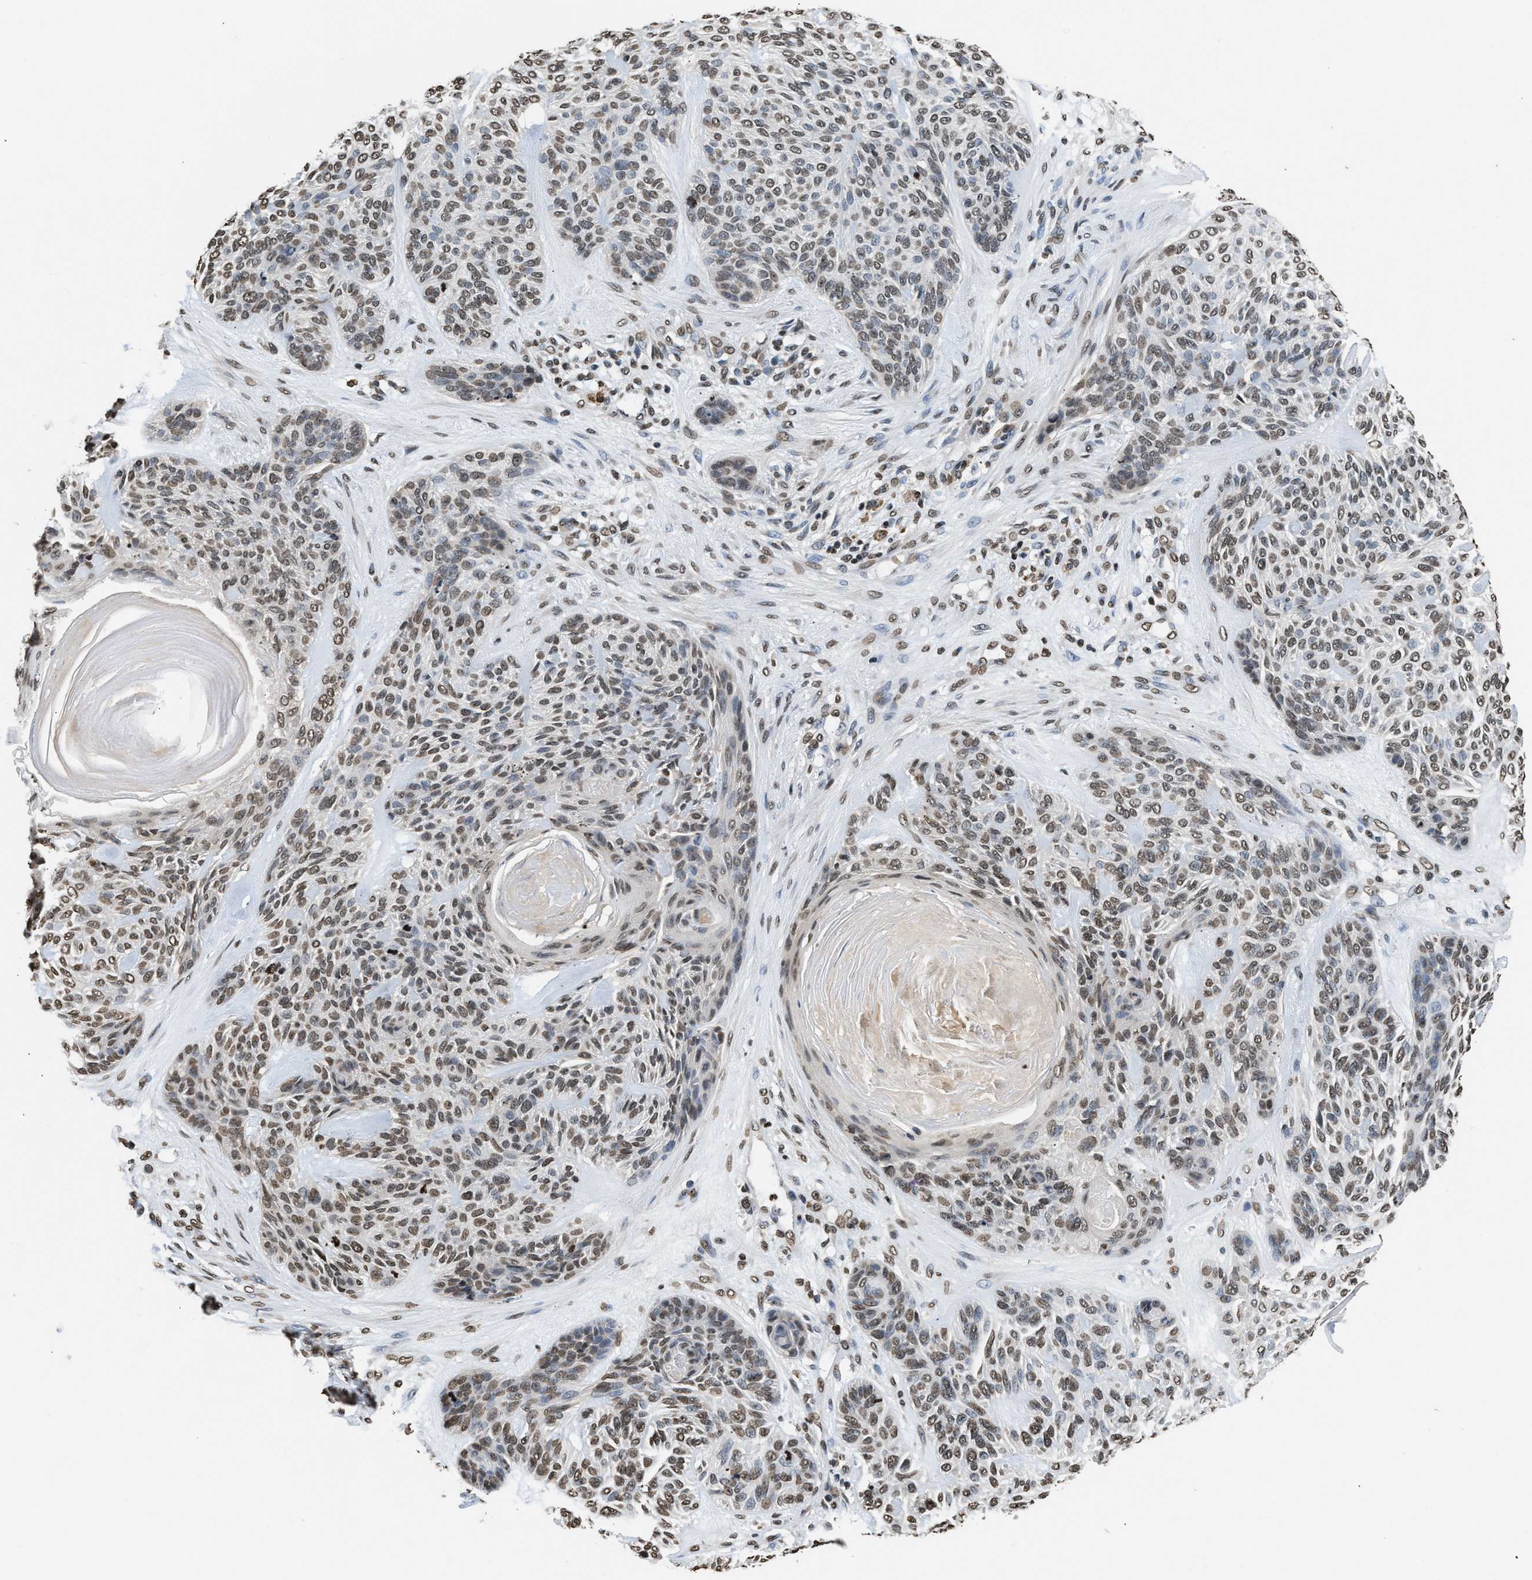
{"staining": {"intensity": "weak", "quantity": ">75%", "location": "nuclear"}, "tissue": "skin cancer", "cell_type": "Tumor cells", "image_type": "cancer", "snomed": [{"axis": "morphology", "description": "Basal cell carcinoma"}, {"axis": "topography", "description": "Skin"}], "caption": "Basal cell carcinoma (skin) stained with a brown dye reveals weak nuclear positive positivity in approximately >75% of tumor cells.", "gene": "DNASE1L3", "patient": {"sex": "male", "age": 55}}